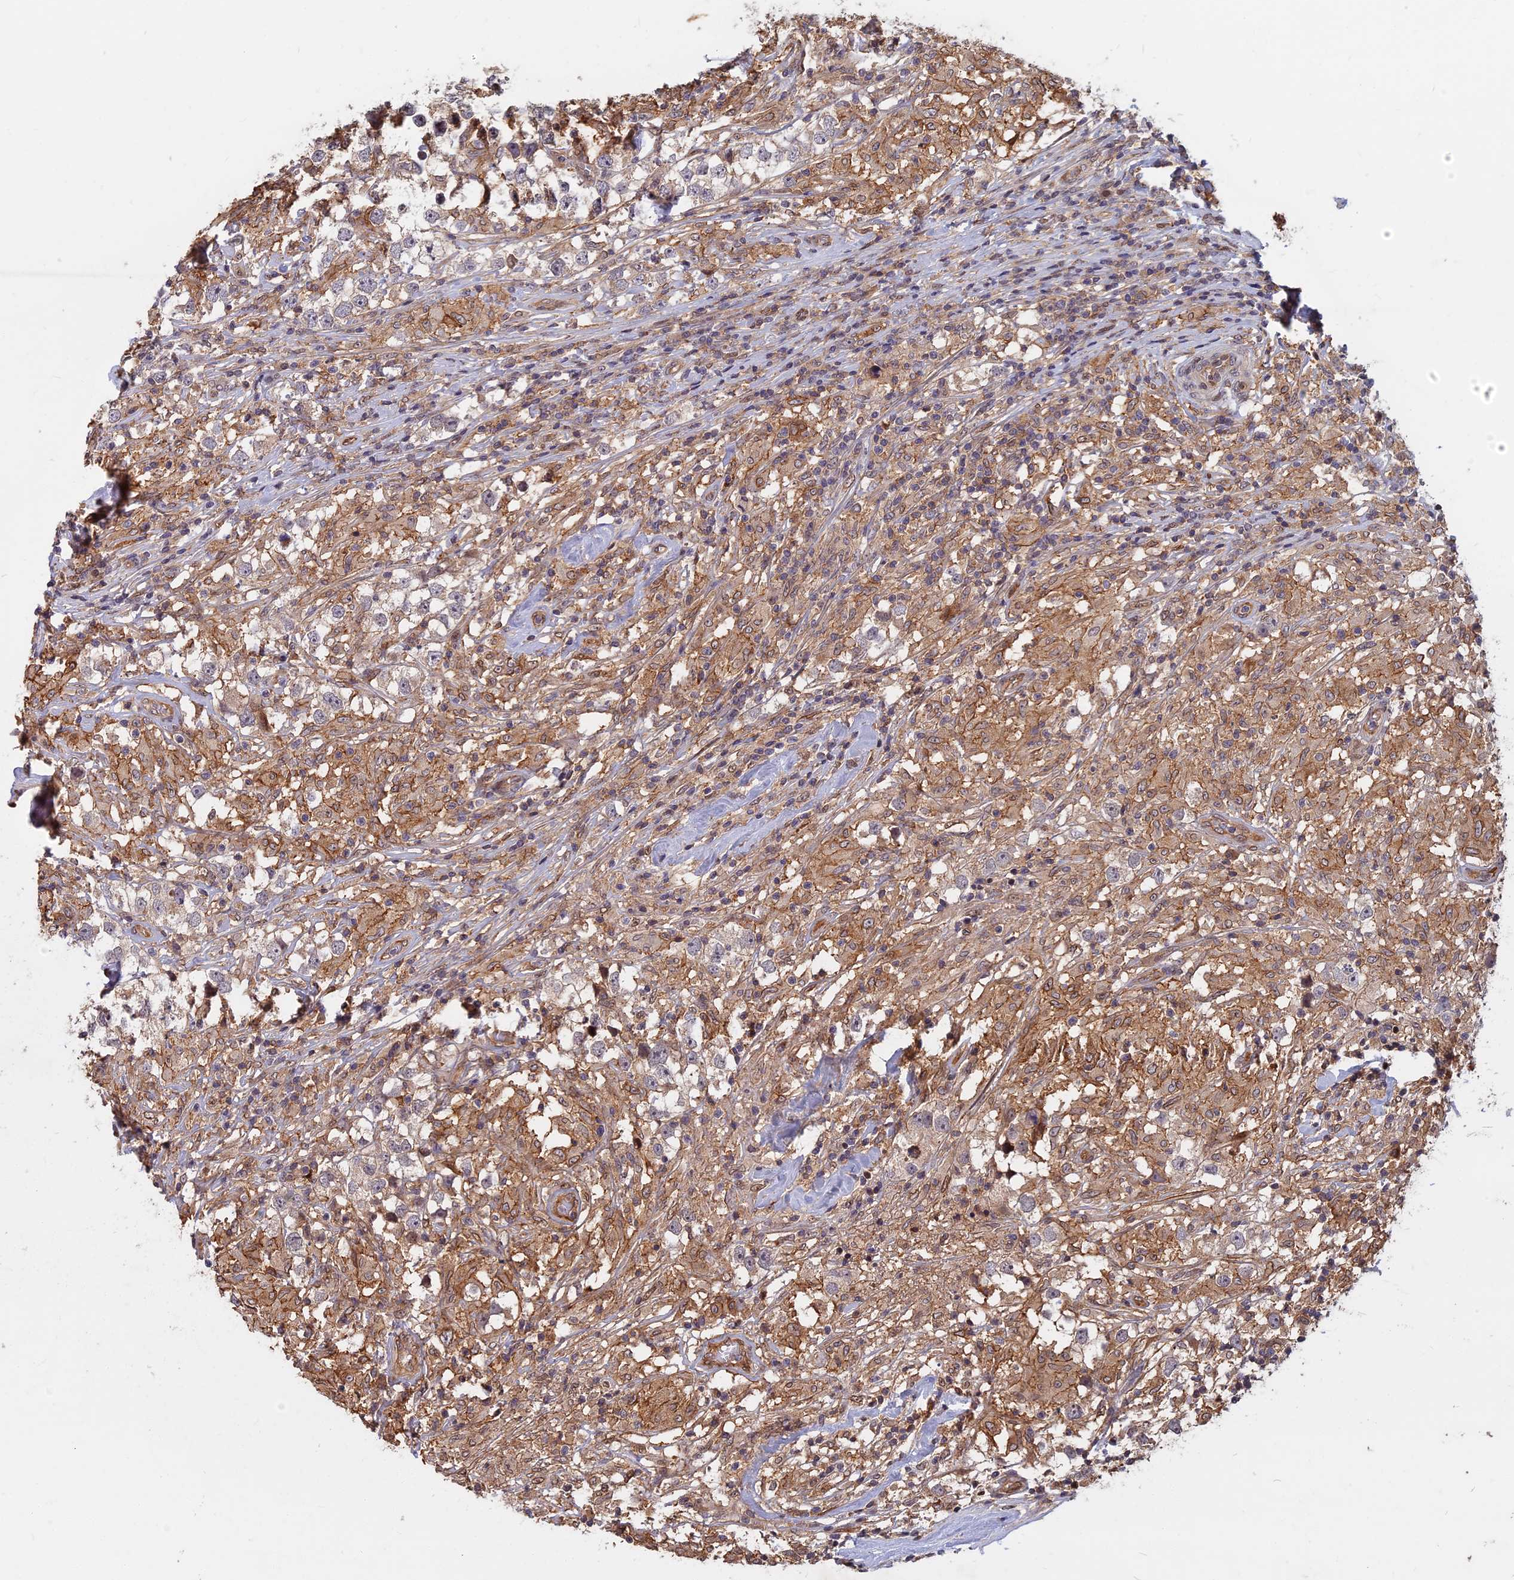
{"staining": {"intensity": "negative", "quantity": "none", "location": "none"}, "tissue": "testis cancer", "cell_type": "Tumor cells", "image_type": "cancer", "snomed": [{"axis": "morphology", "description": "Seminoma, NOS"}, {"axis": "topography", "description": "Testis"}], "caption": "Human testis cancer (seminoma) stained for a protein using immunohistochemistry shows no staining in tumor cells.", "gene": "SPG11", "patient": {"sex": "male", "age": 46}}